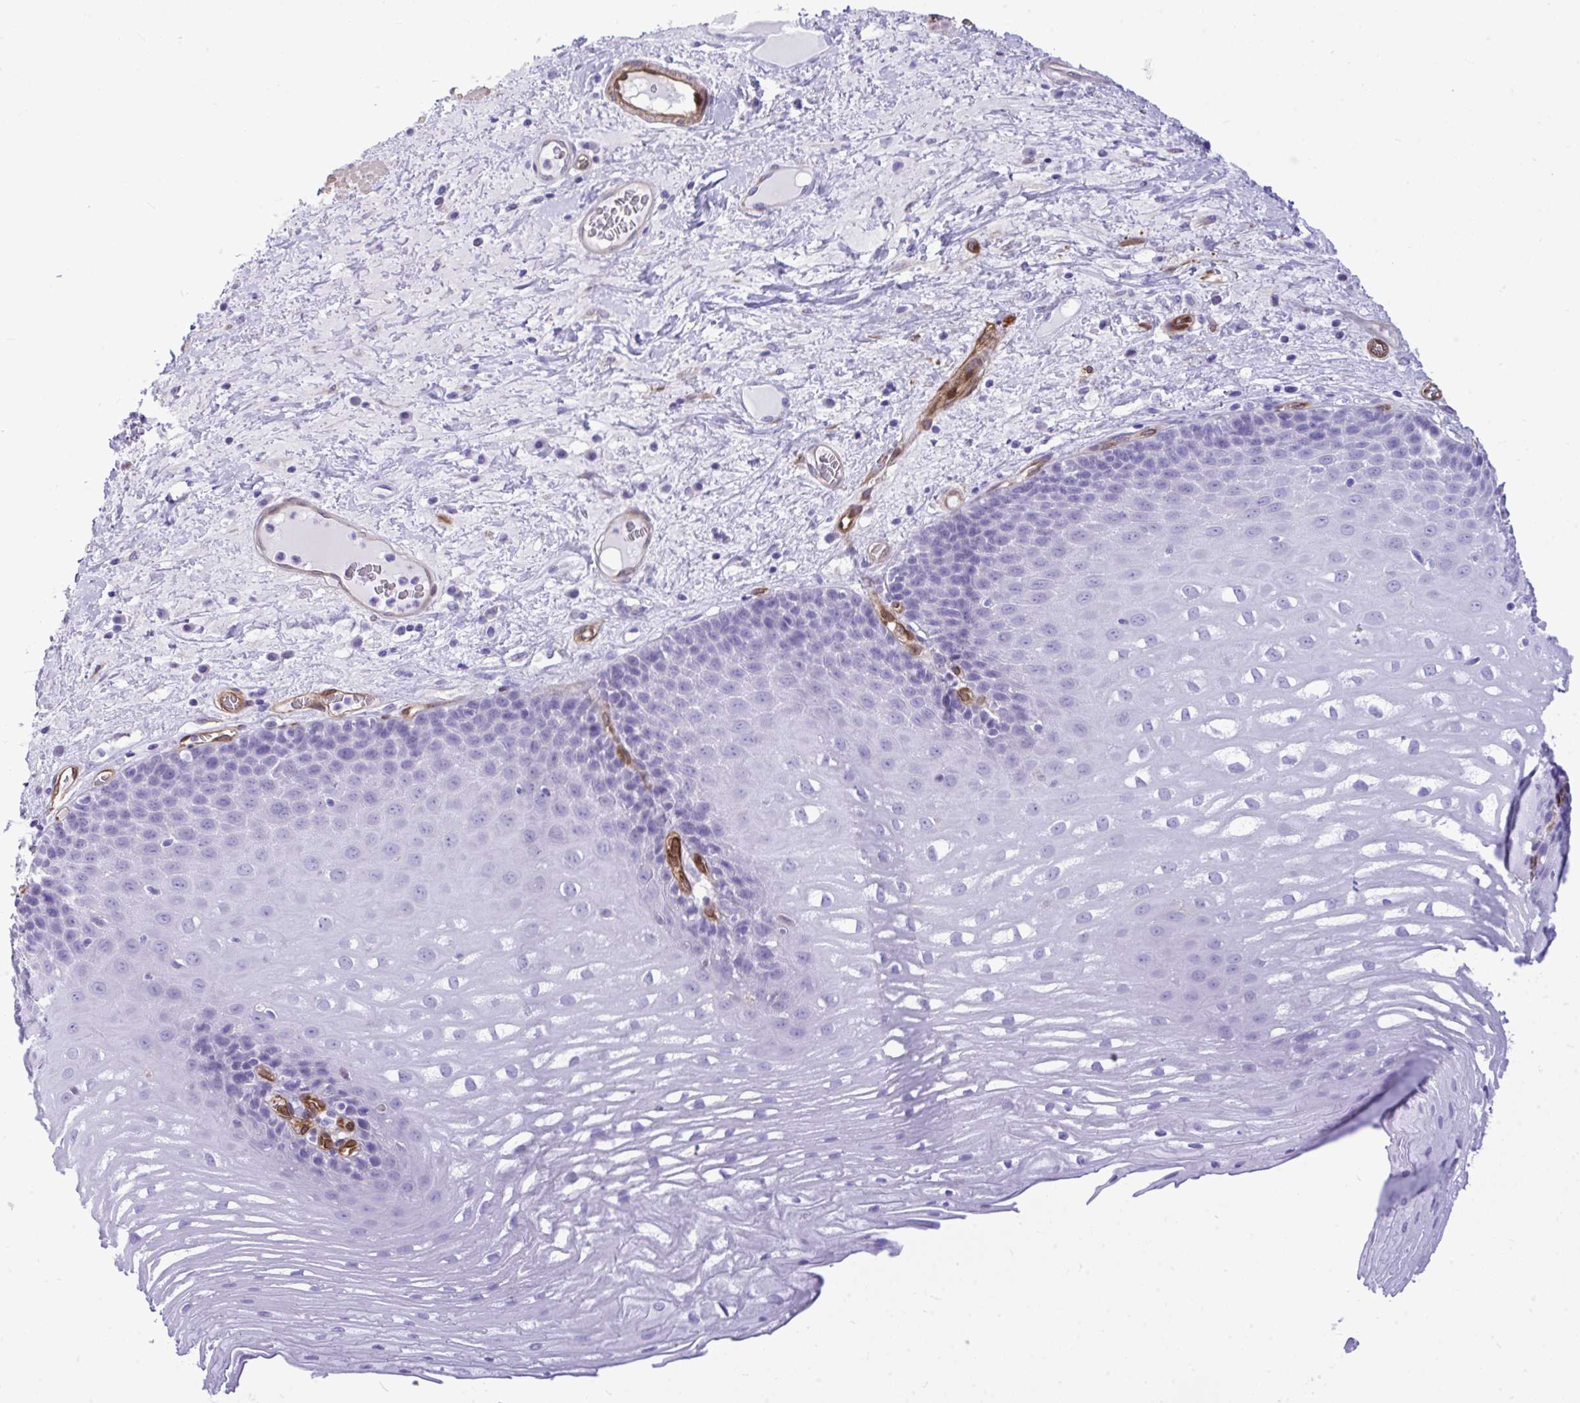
{"staining": {"intensity": "negative", "quantity": "none", "location": "none"}, "tissue": "esophagus", "cell_type": "Squamous epithelial cells", "image_type": "normal", "snomed": [{"axis": "morphology", "description": "Normal tissue, NOS"}, {"axis": "topography", "description": "Esophagus"}], "caption": "This is an immunohistochemistry image of benign esophagus. There is no expression in squamous epithelial cells.", "gene": "LIMS2", "patient": {"sex": "male", "age": 62}}